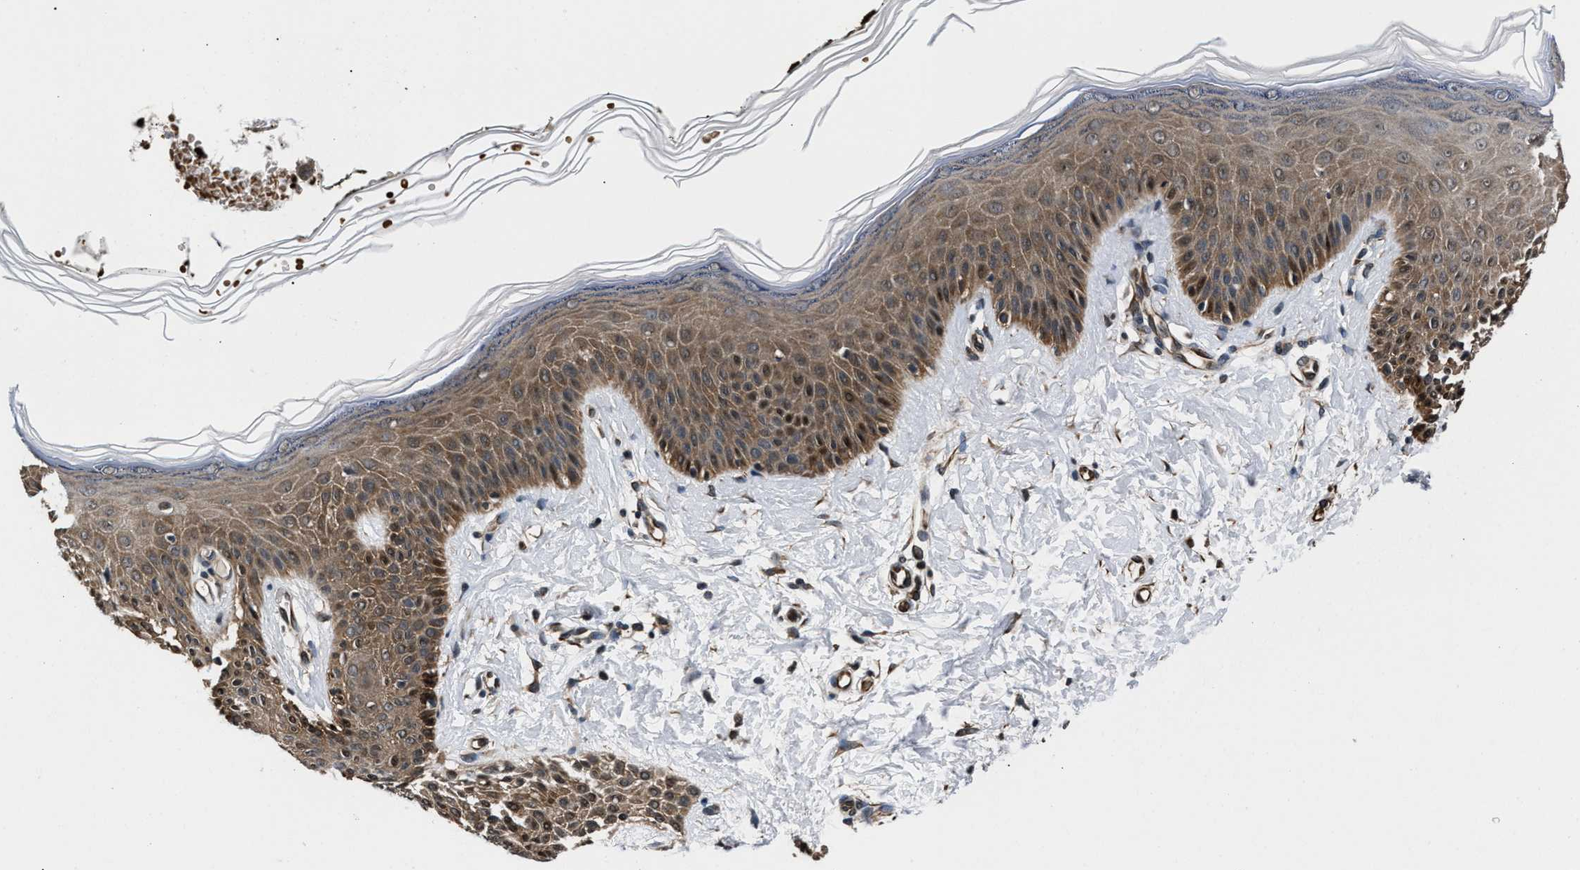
{"staining": {"intensity": "moderate", "quantity": ">75%", "location": "cytoplasmic/membranous"}, "tissue": "skin", "cell_type": "Fibroblasts", "image_type": "normal", "snomed": [{"axis": "morphology", "description": "Normal tissue, NOS"}, {"axis": "topography", "description": "Skin"}, {"axis": "topography", "description": "Peripheral nerve tissue"}], "caption": "DAB immunohistochemical staining of unremarkable human skin exhibits moderate cytoplasmic/membranous protein staining in about >75% of fibroblasts.", "gene": "RBM33", "patient": {"sex": "male", "age": 24}}